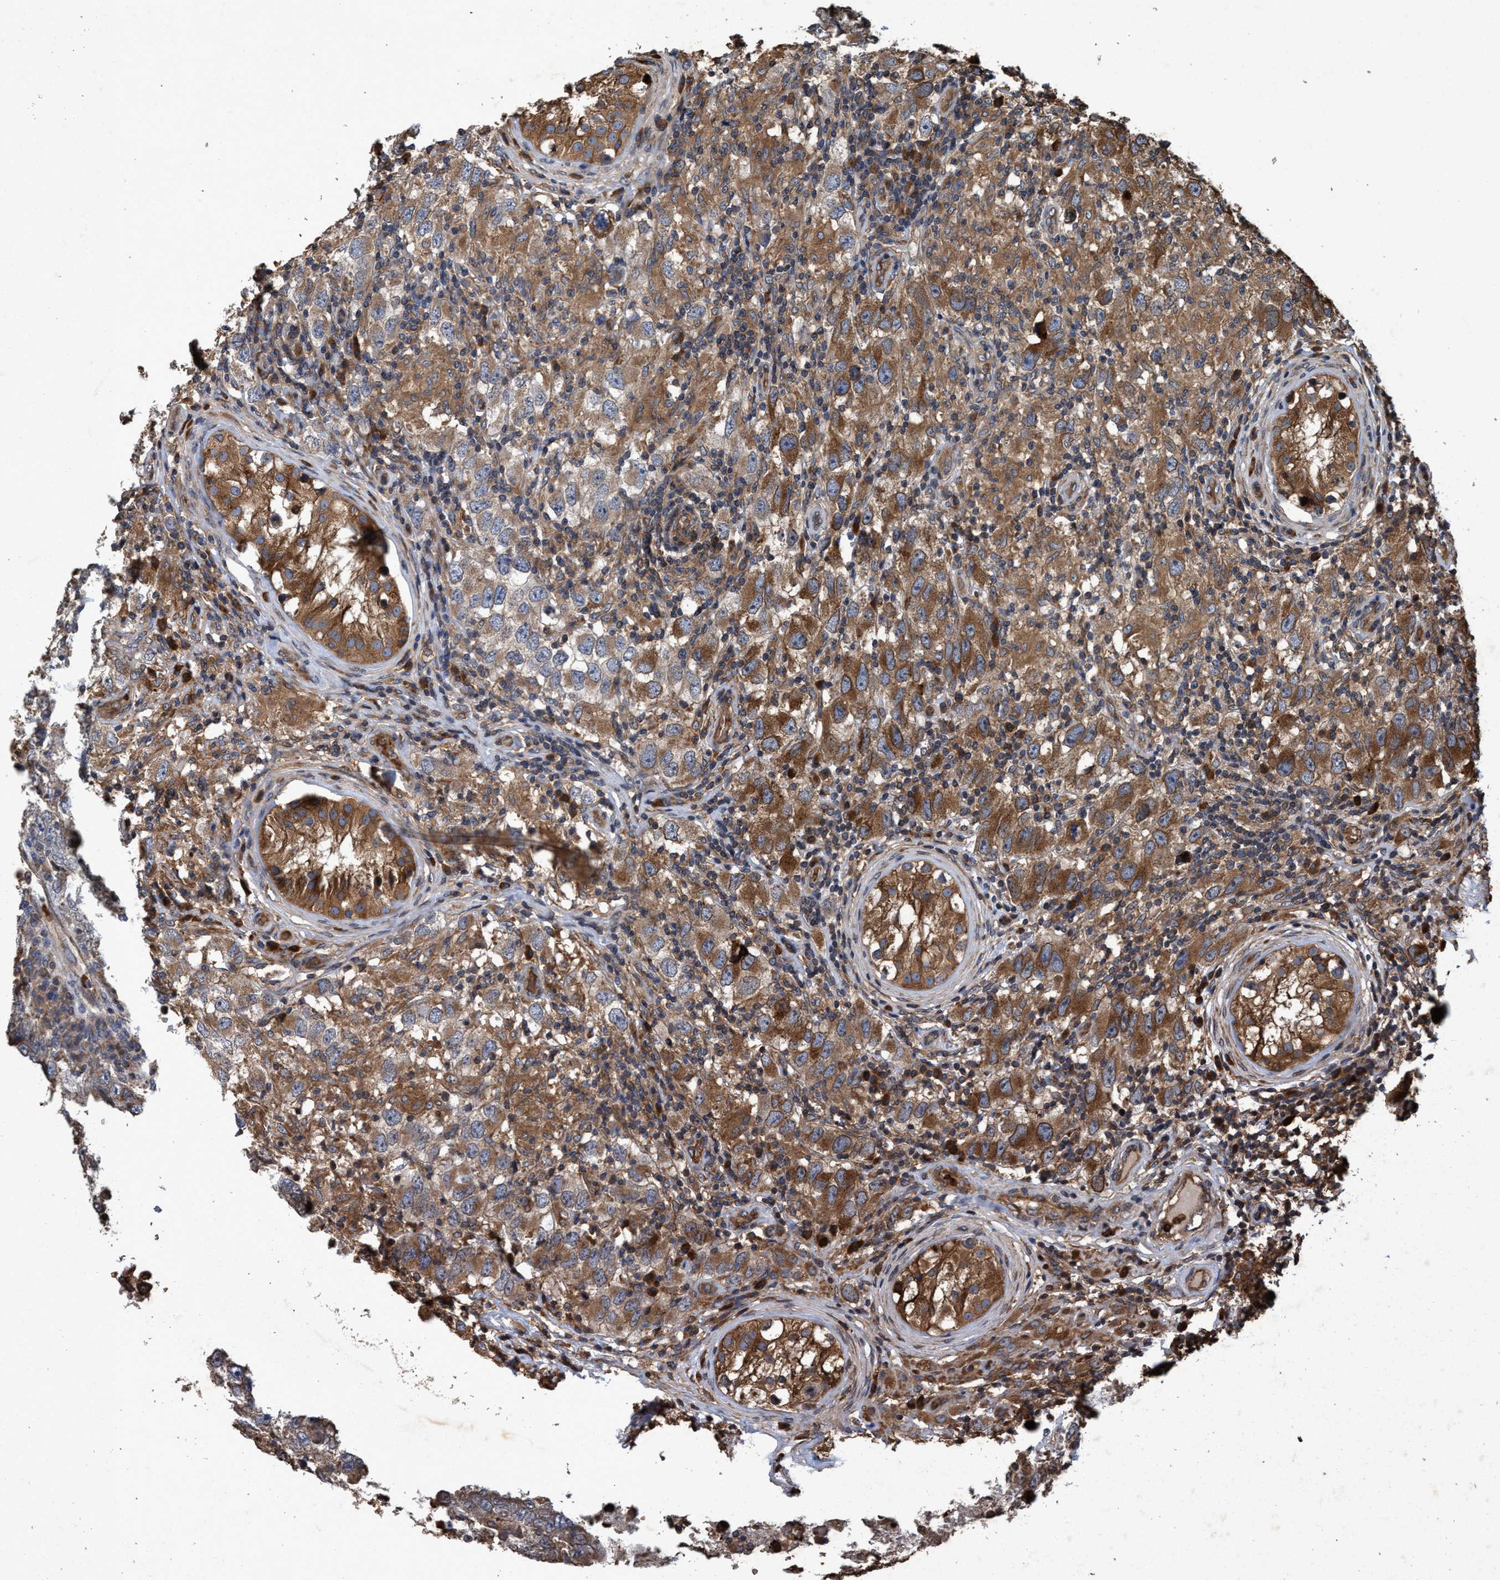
{"staining": {"intensity": "moderate", "quantity": ">75%", "location": "cytoplasmic/membranous"}, "tissue": "testis cancer", "cell_type": "Tumor cells", "image_type": "cancer", "snomed": [{"axis": "morphology", "description": "Carcinoma, Embryonal, NOS"}, {"axis": "topography", "description": "Testis"}], "caption": "A micrograph showing moderate cytoplasmic/membranous expression in approximately >75% of tumor cells in testis cancer, as visualized by brown immunohistochemical staining.", "gene": "CHMP6", "patient": {"sex": "male", "age": 21}}